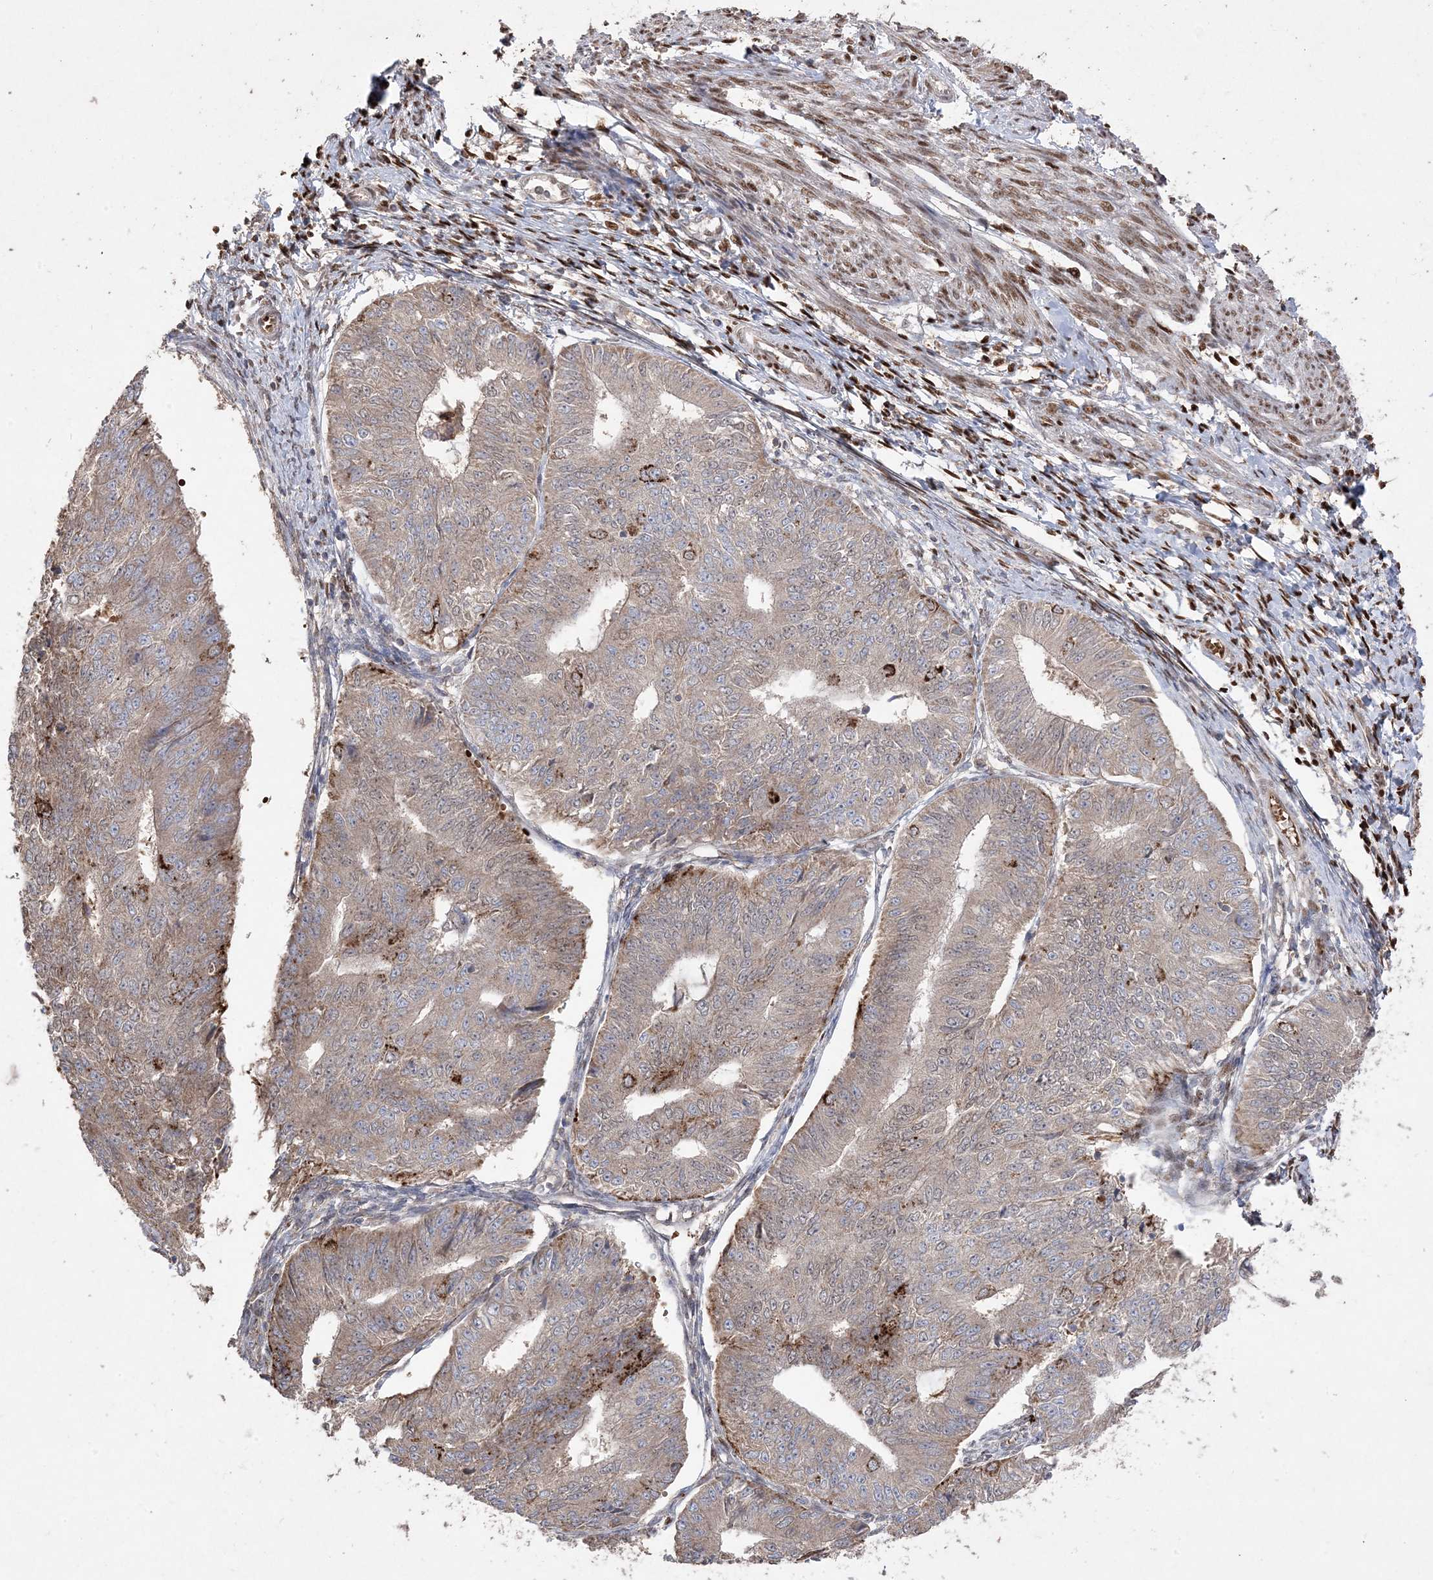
{"staining": {"intensity": "moderate", "quantity": "25%-75%", "location": "cytoplasmic/membranous"}, "tissue": "endometrial cancer", "cell_type": "Tumor cells", "image_type": "cancer", "snomed": [{"axis": "morphology", "description": "Adenocarcinoma, NOS"}, {"axis": "topography", "description": "Endometrium"}], "caption": "Endometrial cancer (adenocarcinoma) tissue shows moderate cytoplasmic/membranous positivity in about 25%-75% of tumor cells, visualized by immunohistochemistry.", "gene": "PPOX", "patient": {"sex": "female", "age": 32}}